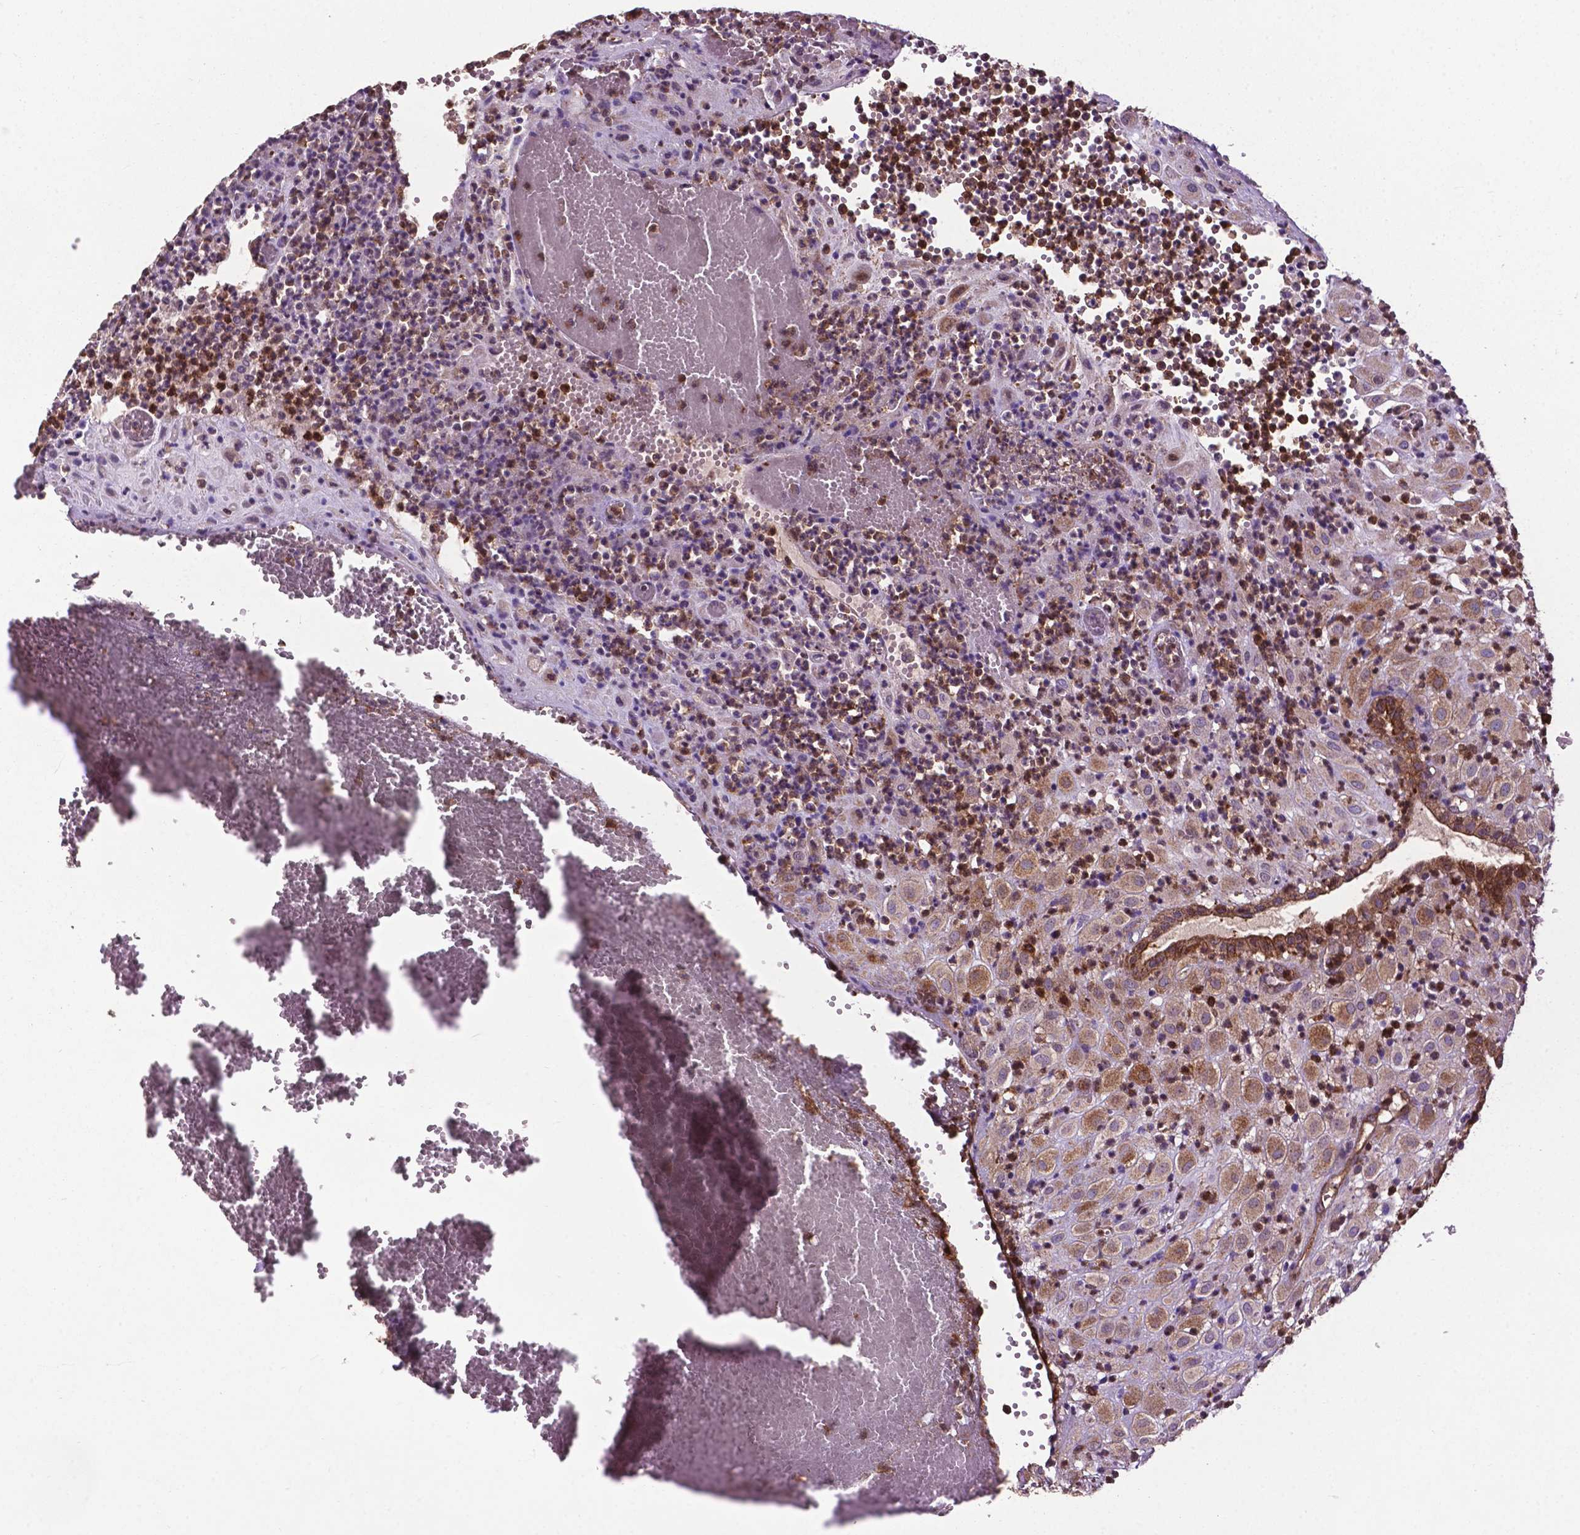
{"staining": {"intensity": "weak", "quantity": ">75%", "location": "cytoplasmic/membranous"}, "tissue": "placenta", "cell_type": "Decidual cells", "image_type": "normal", "snomed": [{"axis": "morphology", "description": "Normal tissue, NOS"}, {"axis": "topography", "description": "Placenta"}], "caption": "A histopathology image of human placenta stained for a protein shows weak cytoplasmic/membranous brown staining in decidual cells.", "gene": "SMAD3", "patient": {"sex": "female", "age": 24}}